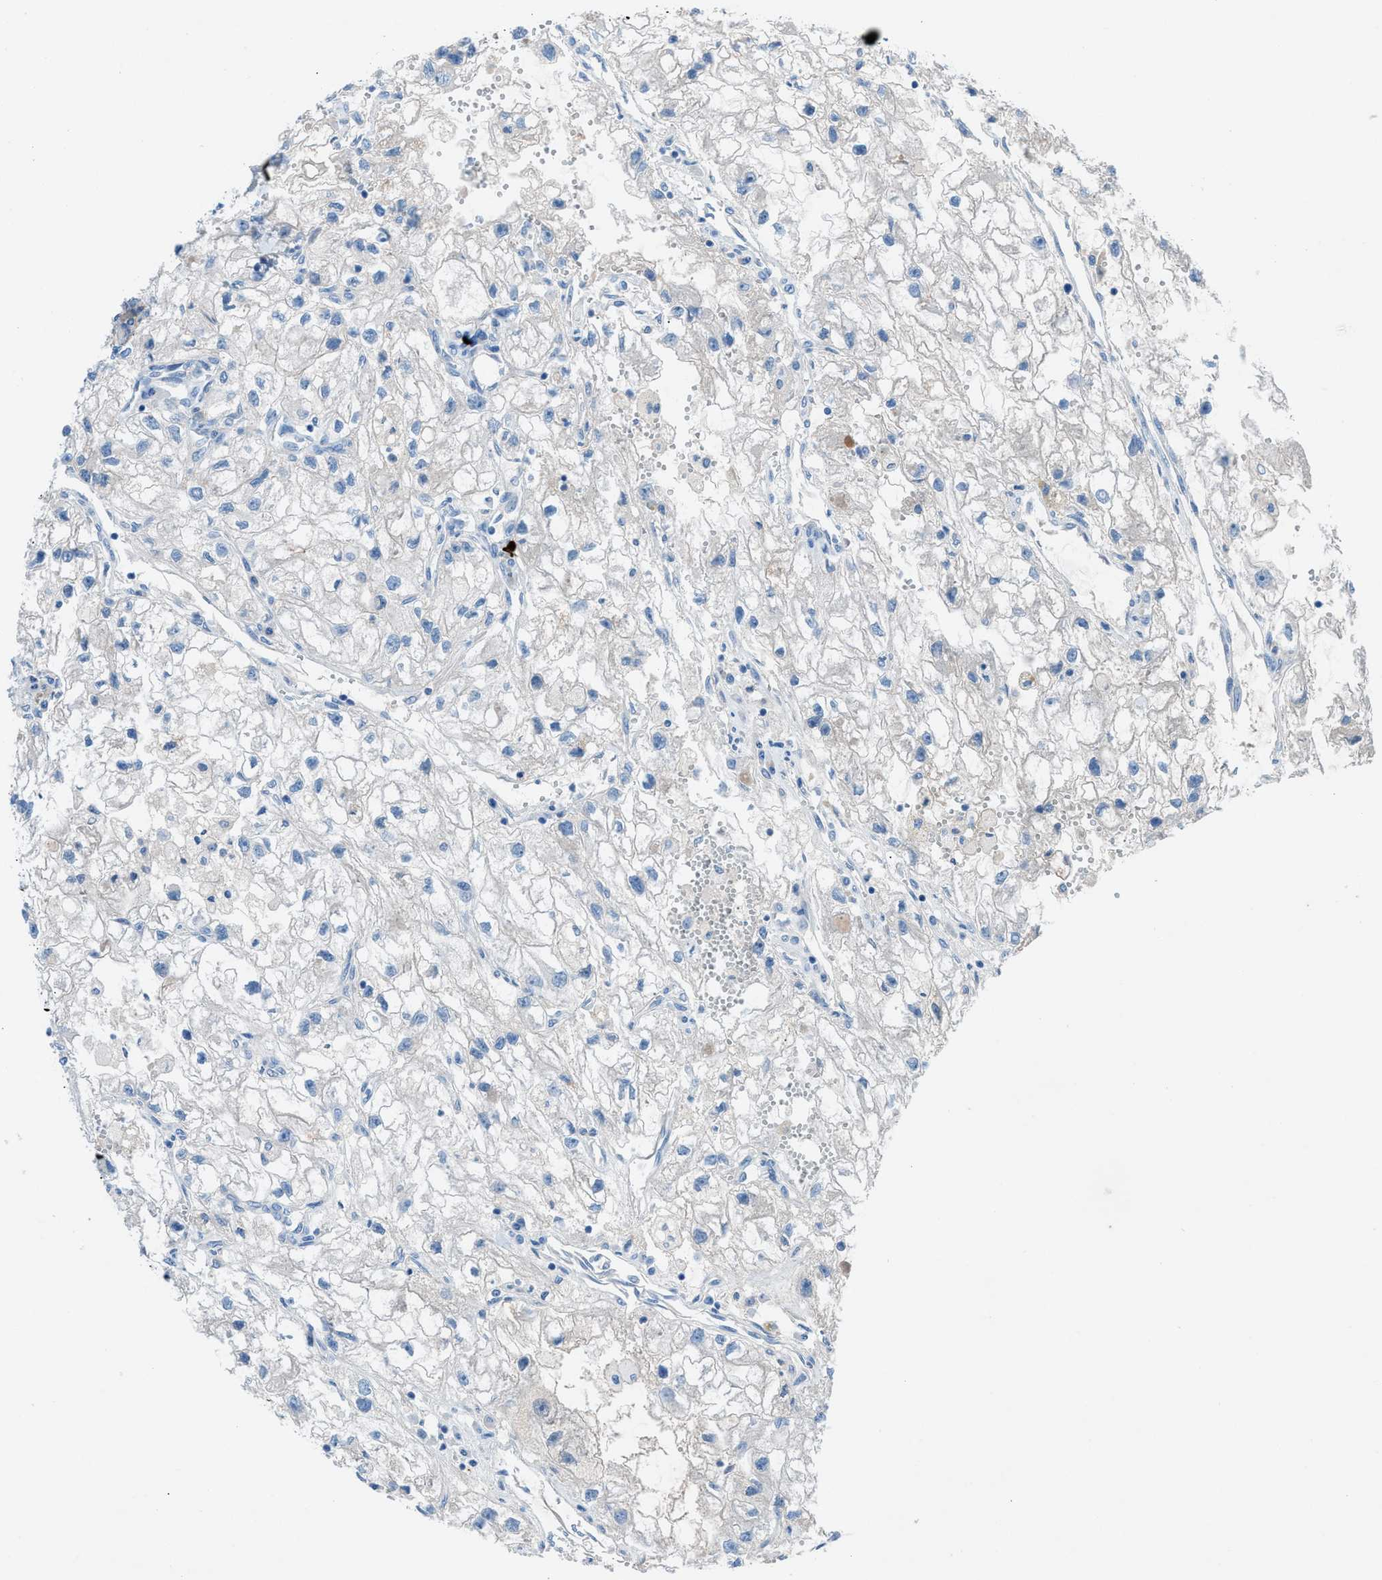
{"staining": {"intensity": "negative", "quantity": "none", "location": "none"}, "tissue": "renal cancer", "cell_type": "Tumor cells", "image_type": "cancer", "snomed": [{"axis": "morphology", "description": "Adenocarcinoma, NOS"}, {"axis": "topography", "description": "Kidney"}], "caption": "This is an immunohistochemistry image of human adenocarcinoma (renal). There is no staining in tumor cells.", "gene": "C5AR2", "patient": {"sex": "female", "age": 70}}